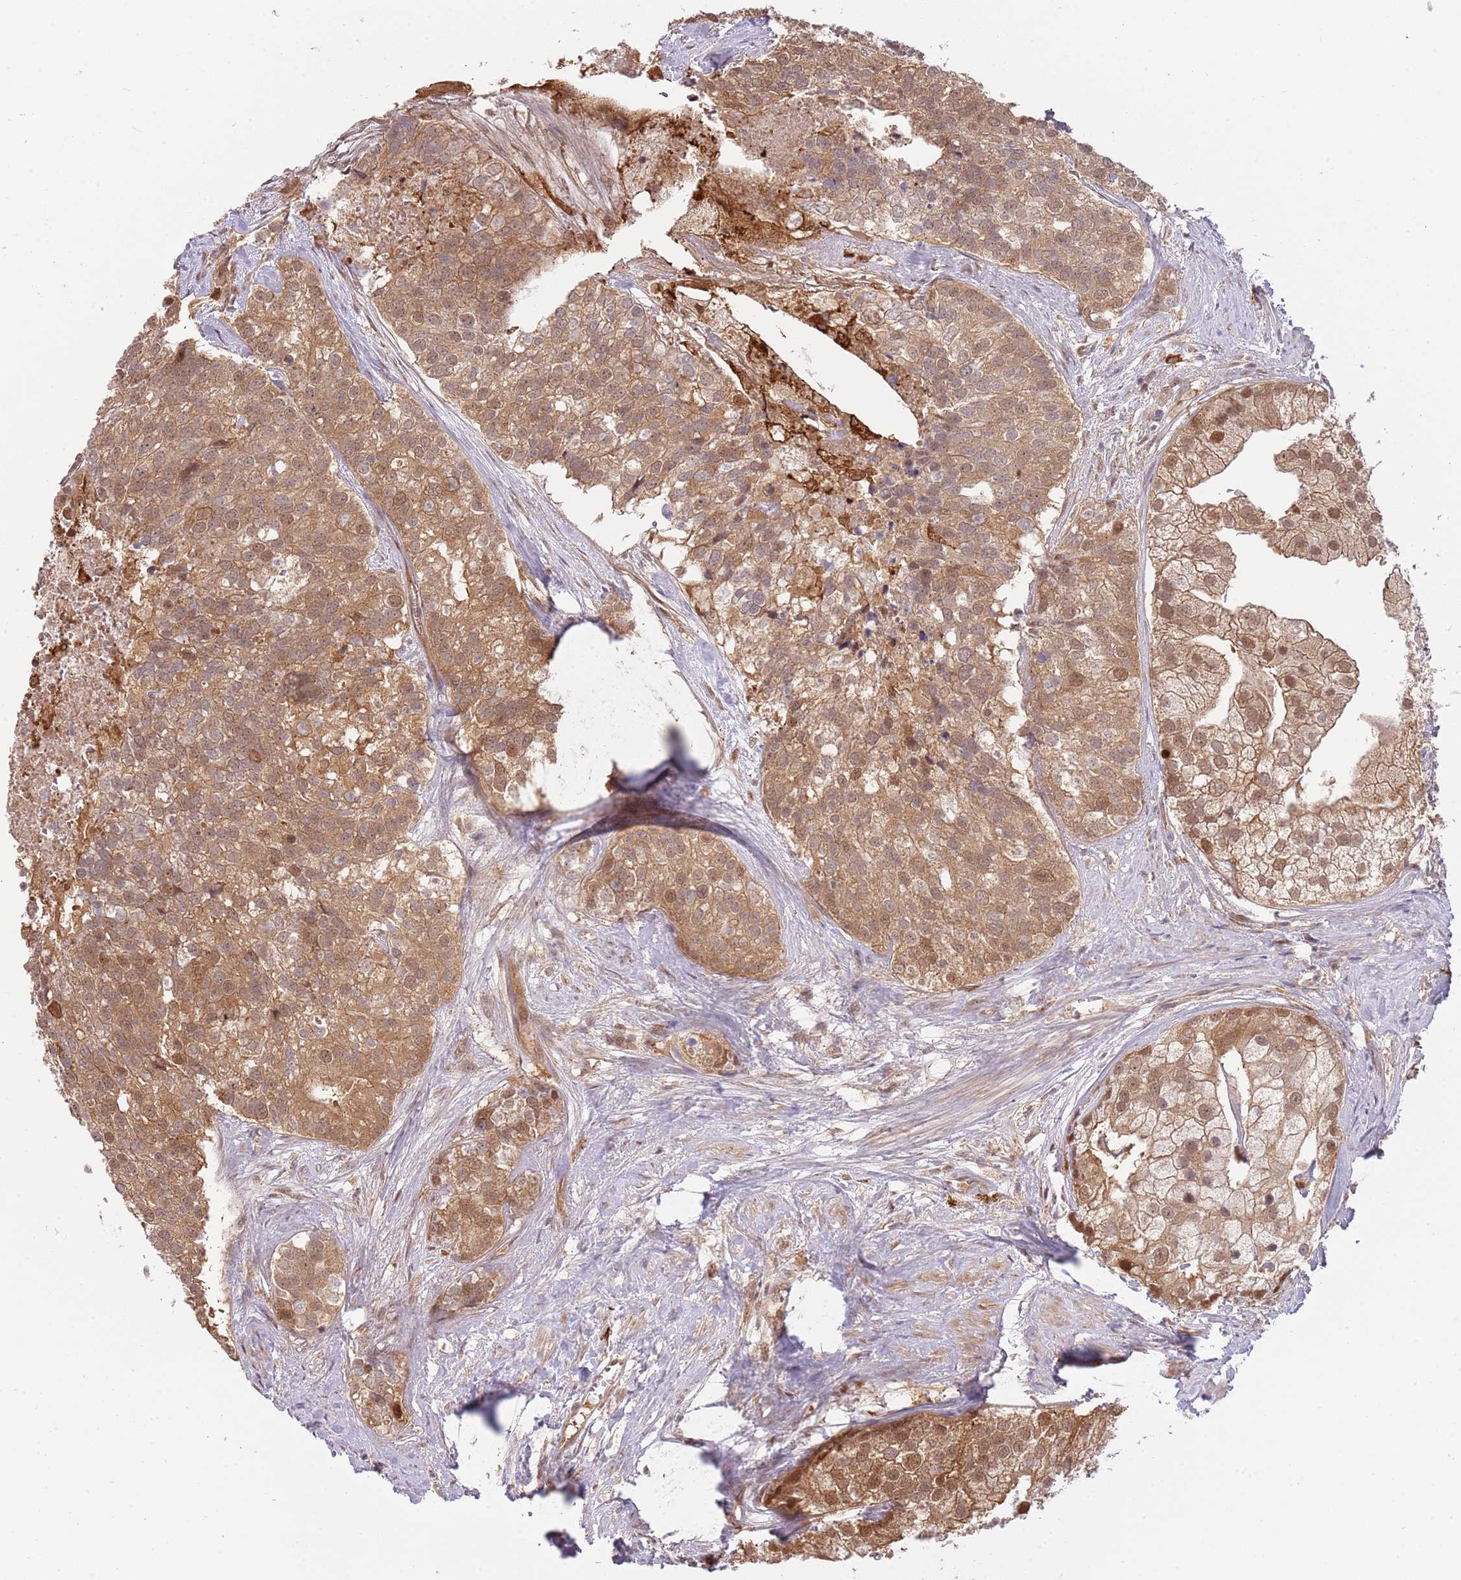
{"staining": {"intensity": "moderate", "quantity": ">75%", "location": "cytoplasmic/membranous,nuclear"}, "tissue": "prostate cancer", "cell_type": "Tumor cells", "image_type": "cancer", "snomed": [{"axis": "morphology", "description": "Adenocarcinoma, High grade"}, {"axis": "topography", "description": "Prostate"}], "caption": "DAB immunohistochemical staining of prostate adenocarcinoma (high-grade) exhibits moderate cytoplasmic/membranous and nuclear protein positivity in about >75% of tumor cells. The protein is shown in brown color, while the nuclei are stained blue.", "gene": "PLSCR5", "patient": {"sex": "male", "age": 62}}